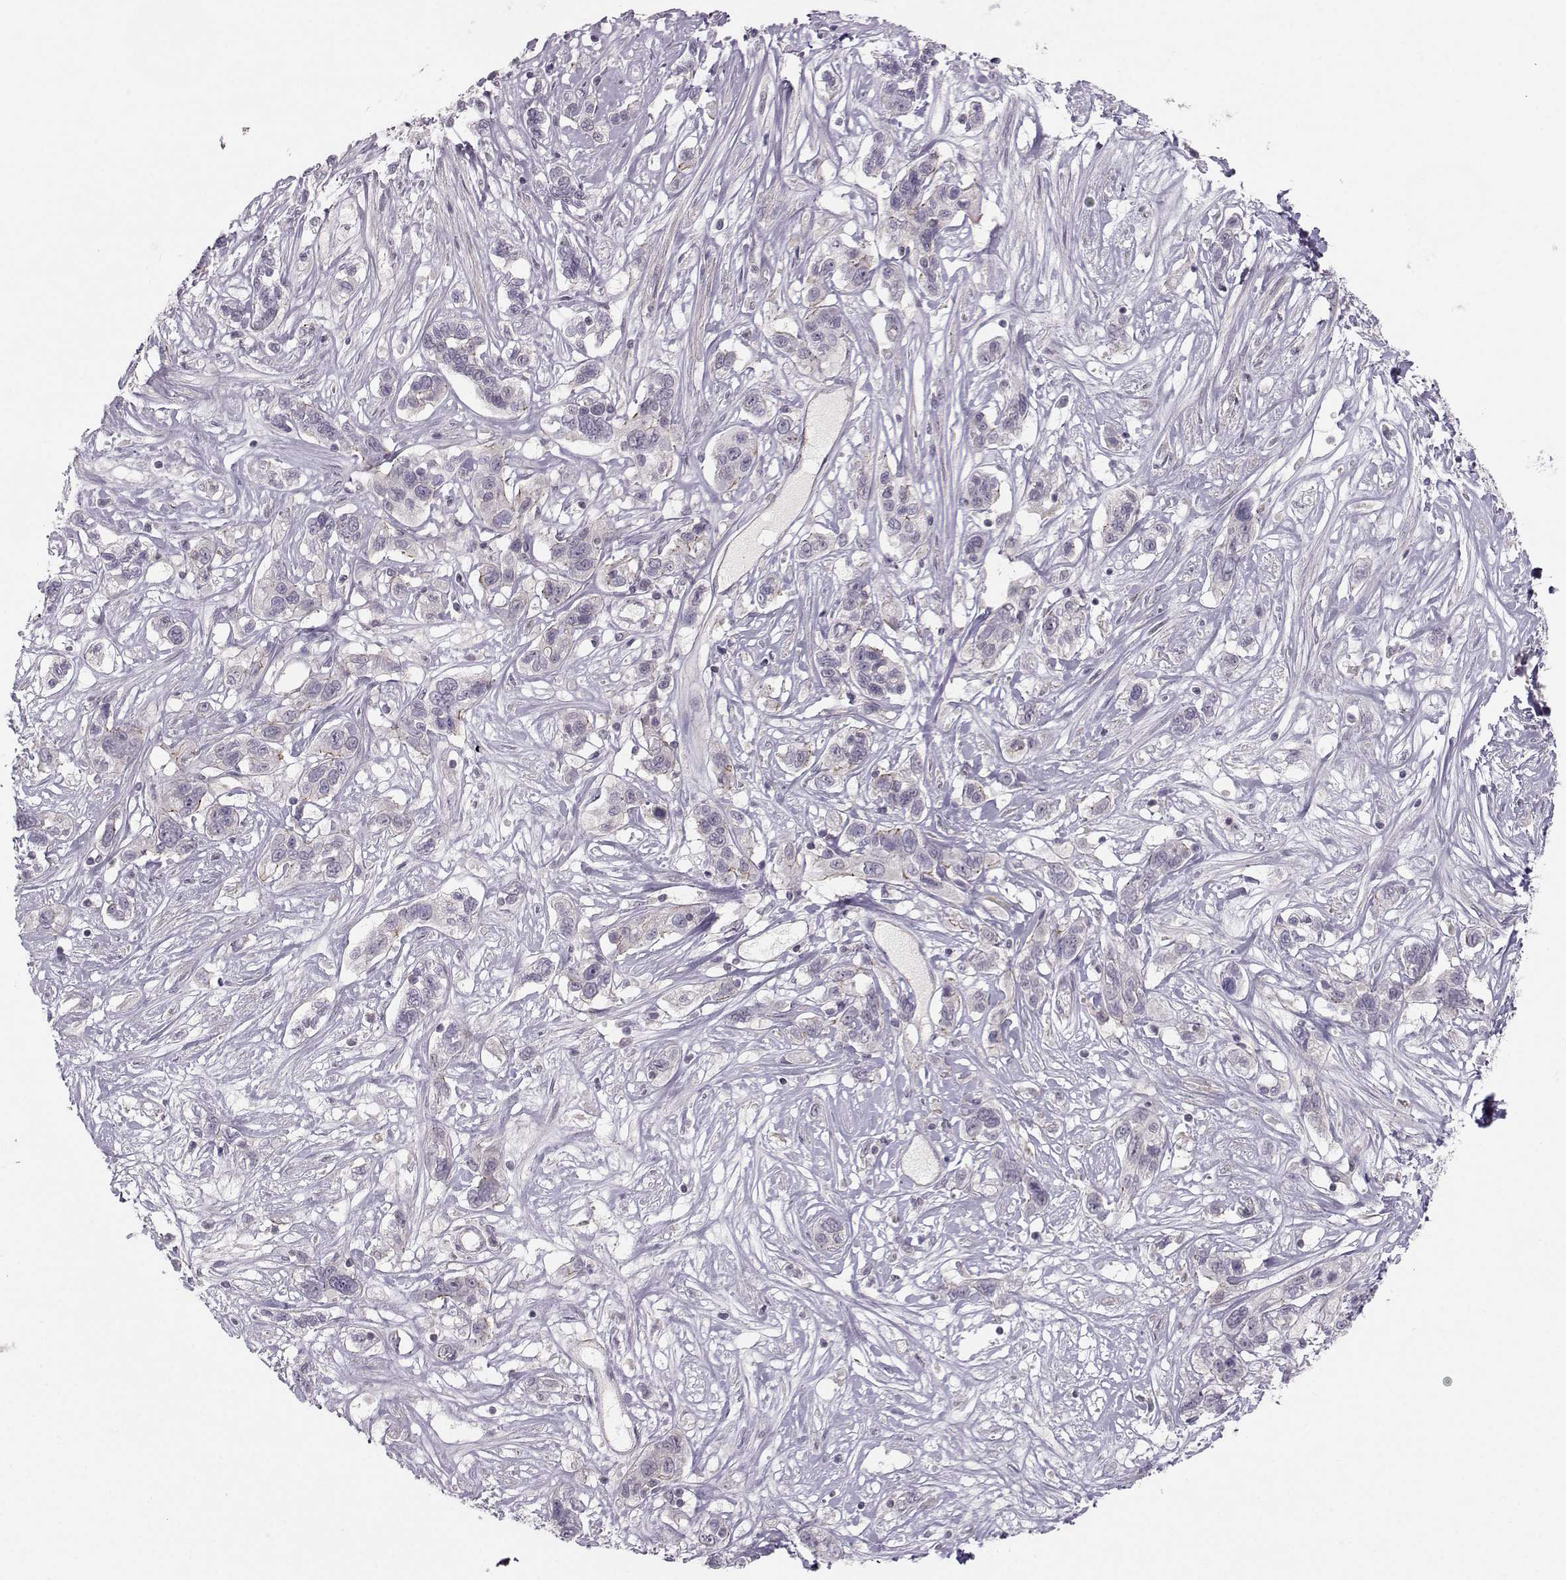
{"staining": {"intensity": "negative", "quantity": "none", "location": "none"}, "tissue": "liver cancer", "cell_type": "Tumor cells", "image_type": "cancer", "snomed": [{"axis": "morphology", "description": "Adenocarcinoma, NOS"}, {"axis": "morphology", "description": "Cholangiocarcinoma"}, {"axis": "topography", "description": "Liver"}], "caption": "DAB immunohistochemical staining of human liver cancer (cholangiocarcinoma) exhibits no significant expression in tumor cells.", "gene": "MAST1", "patient": {"sex": "male", "age": 64}}